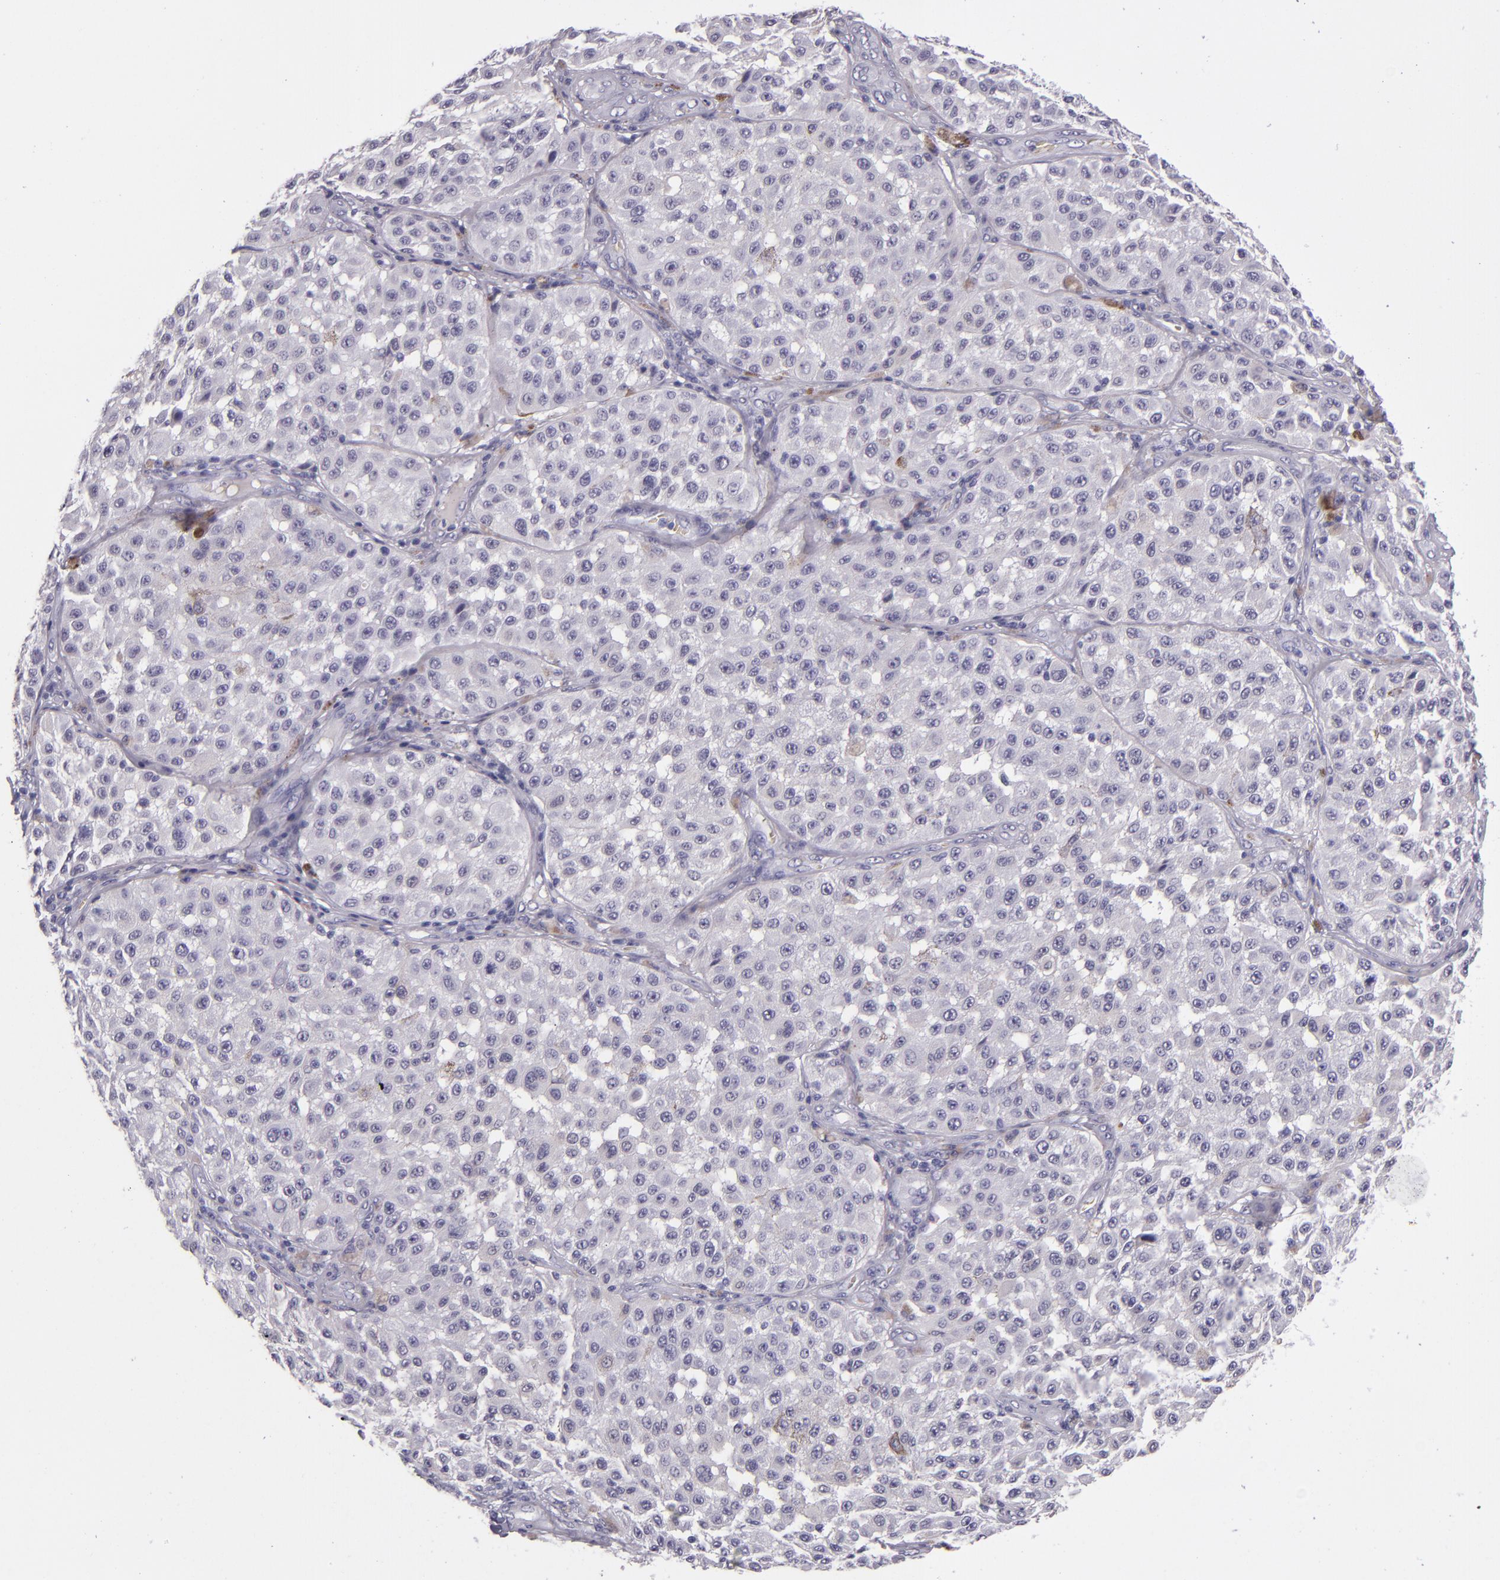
{"staining": {"intensity": "negative", "quantity": "none", "location": "none"}, "tissue": "melanoma", "cell_type": "Tumor cells", "image_type": "cancer", "snomed": [{"axis": "morphology", "description": "Malignant melanoma, NOS"}, {"axis": "topography", "description": "Skin"}], "caption": "IHC image of malignant melanoma stained for a protein (brown), which displays no expression in tumor cells.", "gene": "CR2", "patient": {"sex": "female", "age": 64}}